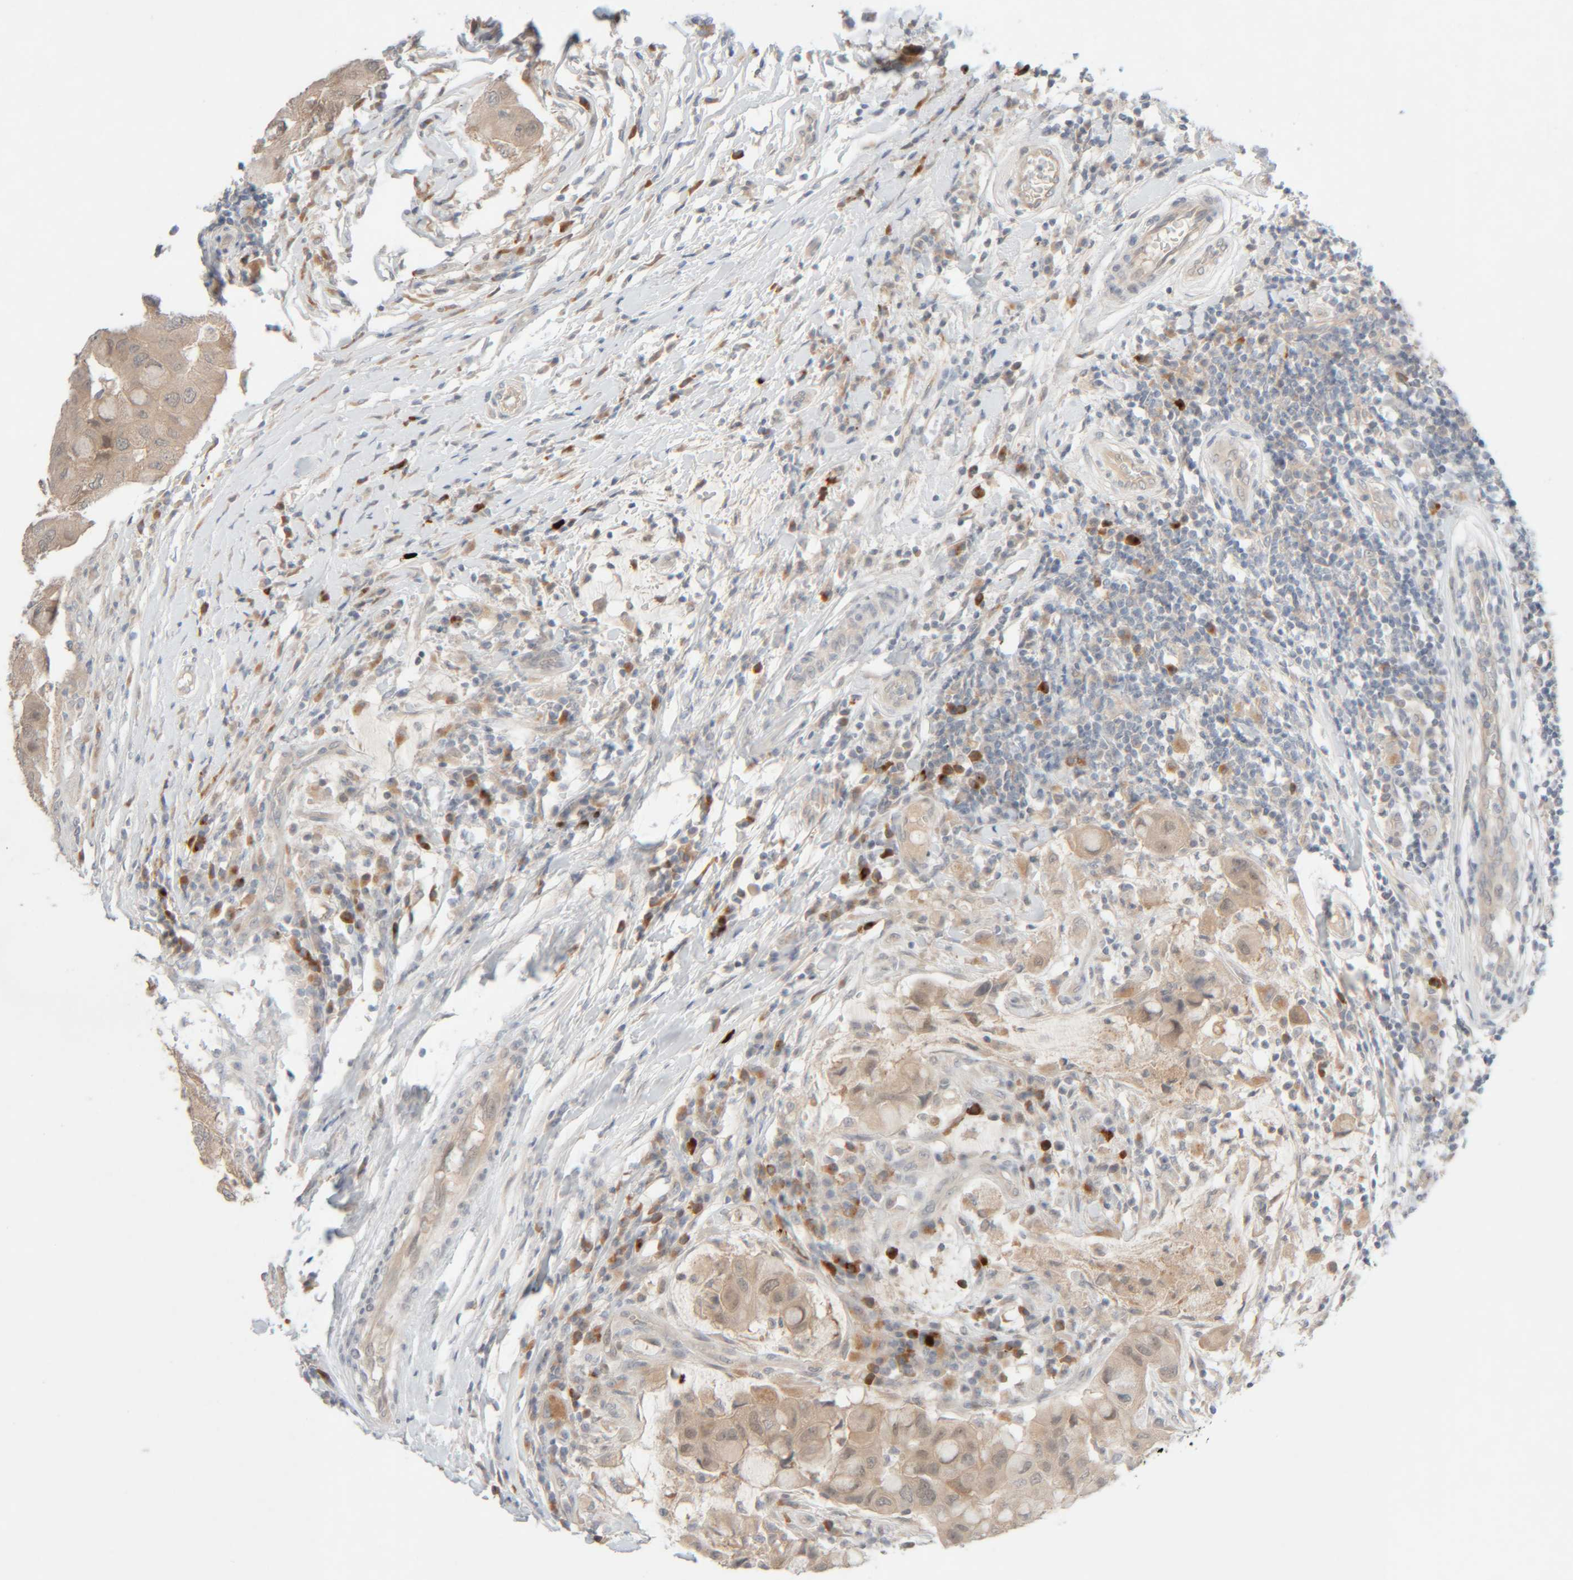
{"staining": {"intensity": "weak", "quantity": ">75%", "location": "cytoplasmic/membranous,nuclear"}, "tissue": "breast cancer", "cell_type": "Tumor cells", "image_type": "cancer", "snomed": [{"axis": "morphology", "description": "Duct carcinoma"}, {"axis": "topography", "description": "Breast"}], "caption": "IHC (DAB) staining of breast infiltrating ductal carcinoma demonstrates weak cytoplasmic/membranous and nuclear protein staining in about >75% of tumor cells. (DAB = brown stain, brightfield microscopy at high magnification).", "gene": "CHKA", "patient": {"sex": "female", "age": 27}}